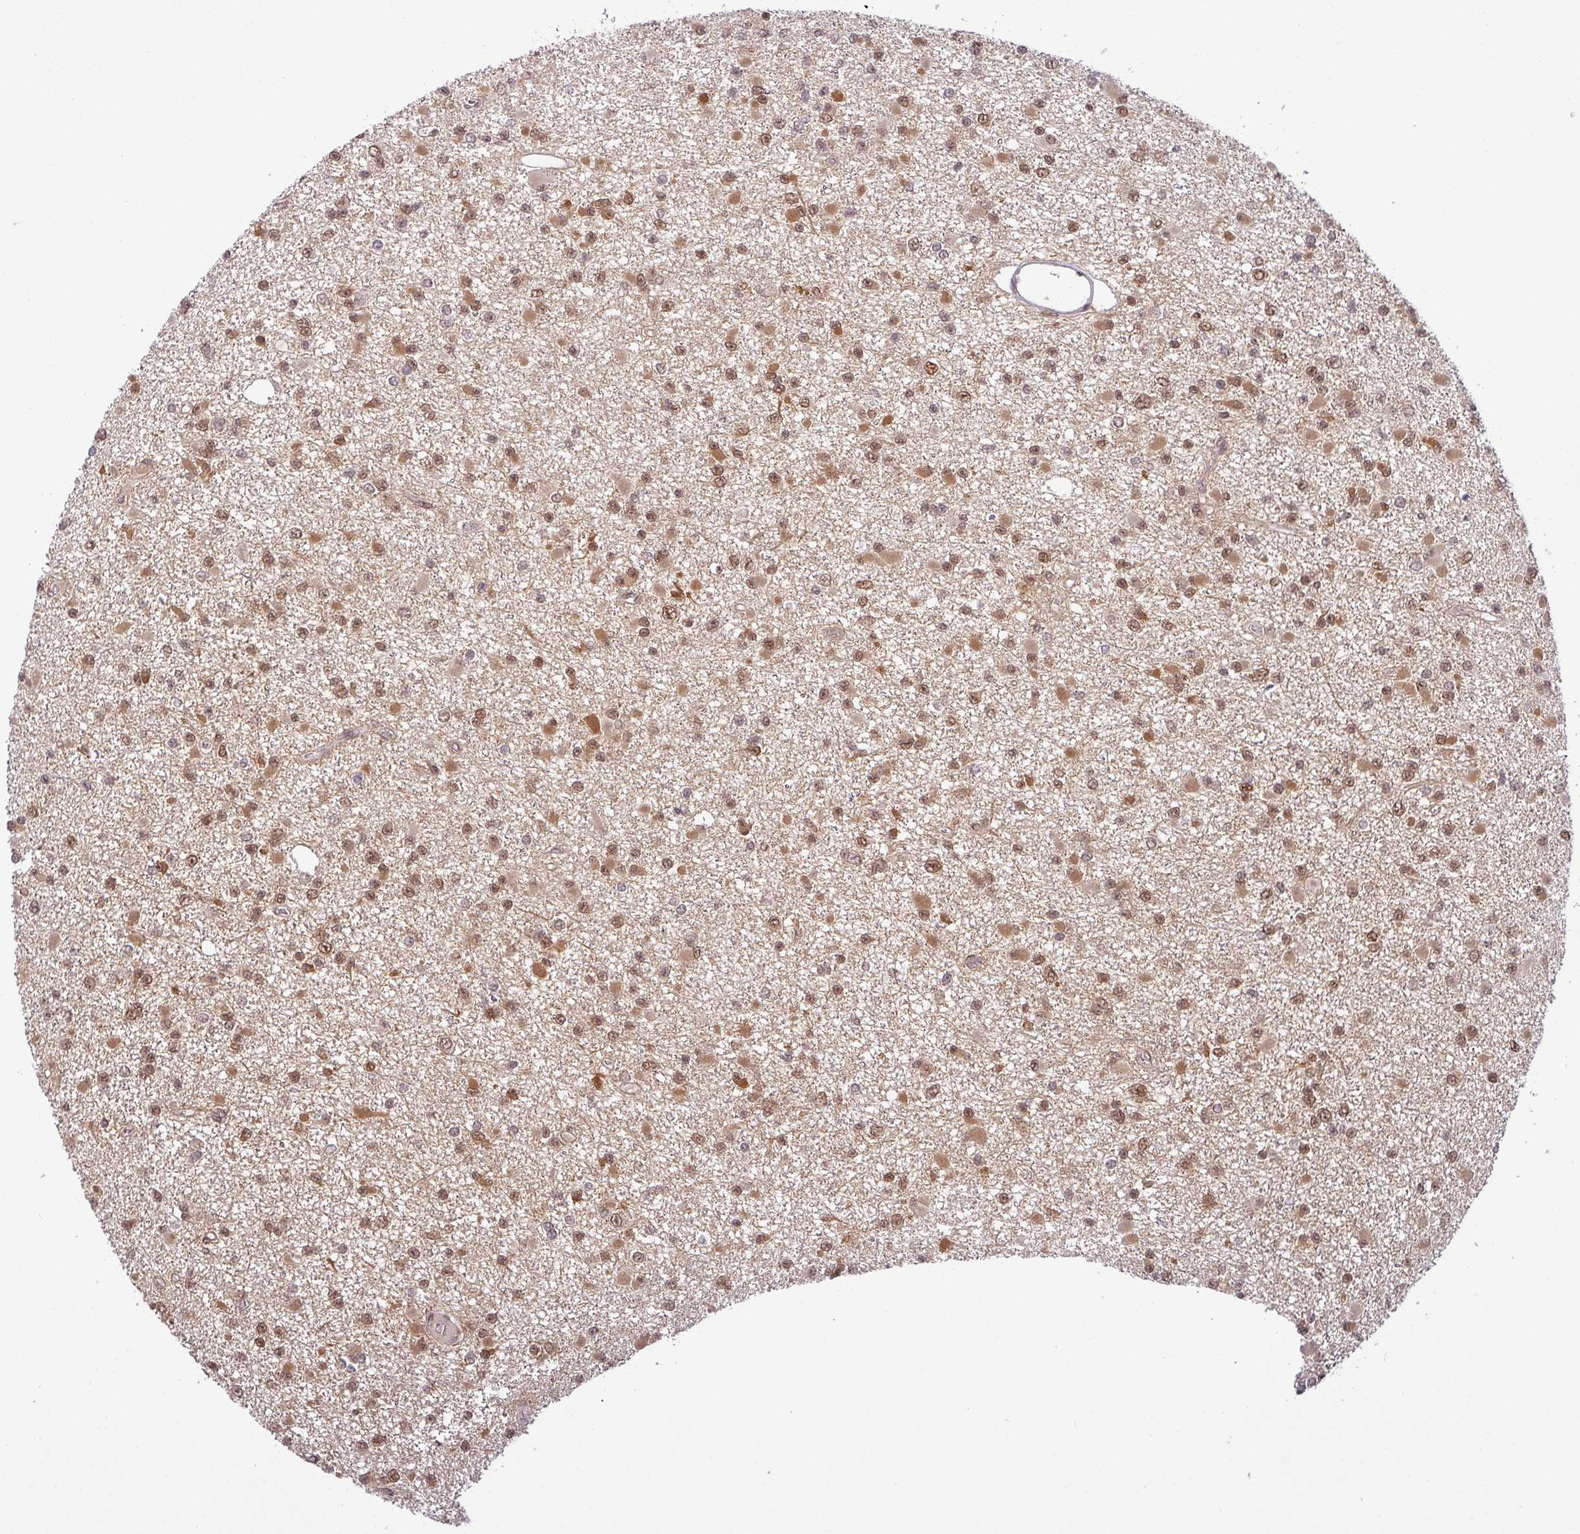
{"staining": {"intensity": "moderate", "quantity": ">75%", "location": "nuclear"}, "tissue": "glioma", "cell_type": "Tumor cells", "image_type": "cancer", "snomed": [{"axis": "morphology", "description": "Glioma, malignant, Low grade"}, {"axis": "topography", "description": "Brain"}], "caption": "This photomicrograph displays glioma stained with IHC to label a protein in brown. The nuclear of tumor cells show moderate positivity for the protein. Nuclei are counter-stained blue.", "gene": "SRSF2", "patient": {"sex": "female", "age": 22}}